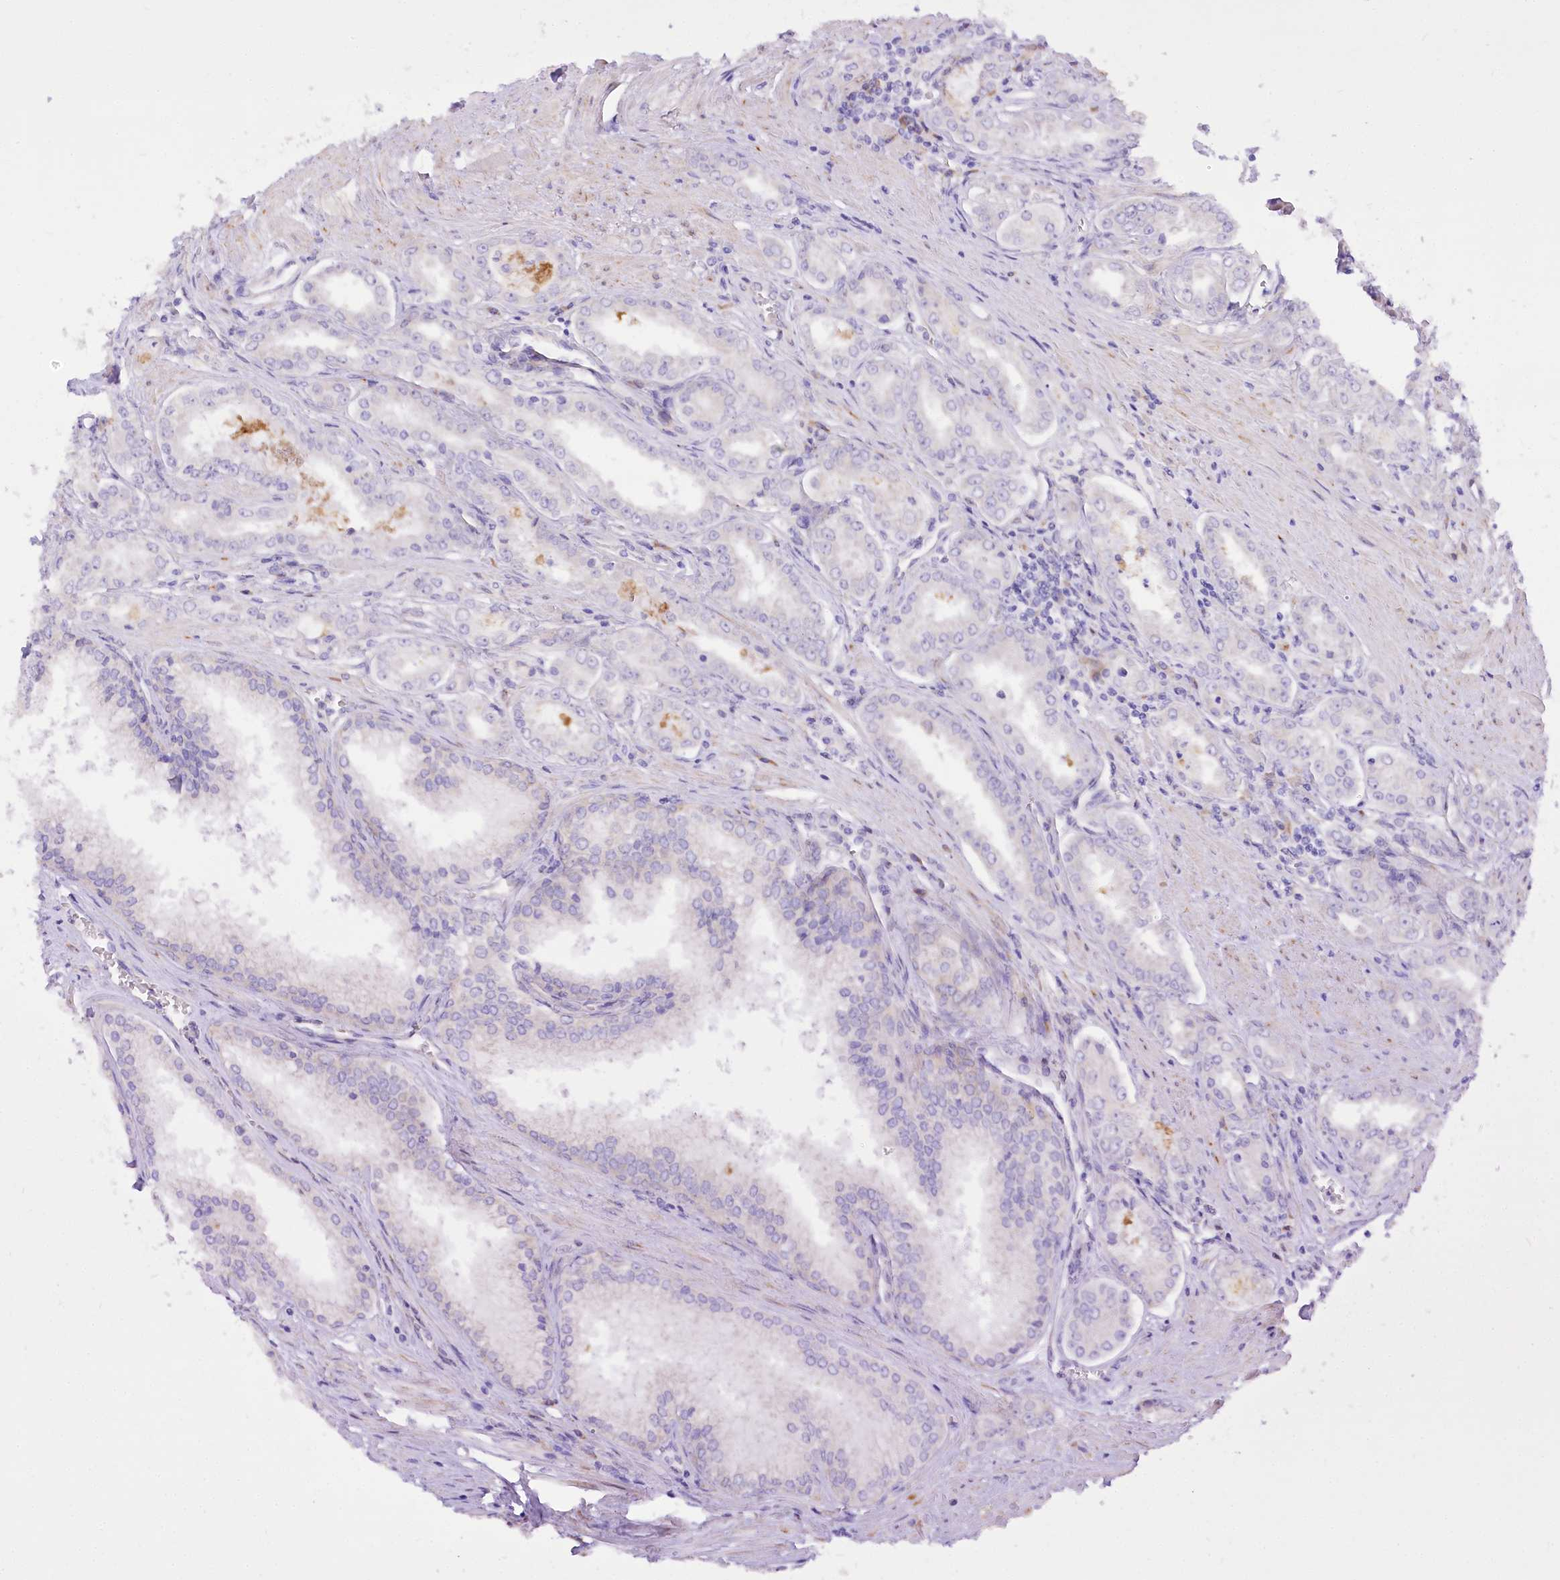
{"staining": {"intensity": "negative", "quantity": "none", "location": "none"}, "tissue": "prostate cancer", "cell_type": "Tumor cells", "image_type": "cancer", "snomed": [{"axis": "morphology", "description": "Adenocarcinoma, High grade"}, {"axis": "topography", "description": "Prostate"}], "caption": "Tumor cells are negative for protein expression in human prostate cancer.", "gene": "STT3B", "patient": {"sex": "male", "age": 72}}